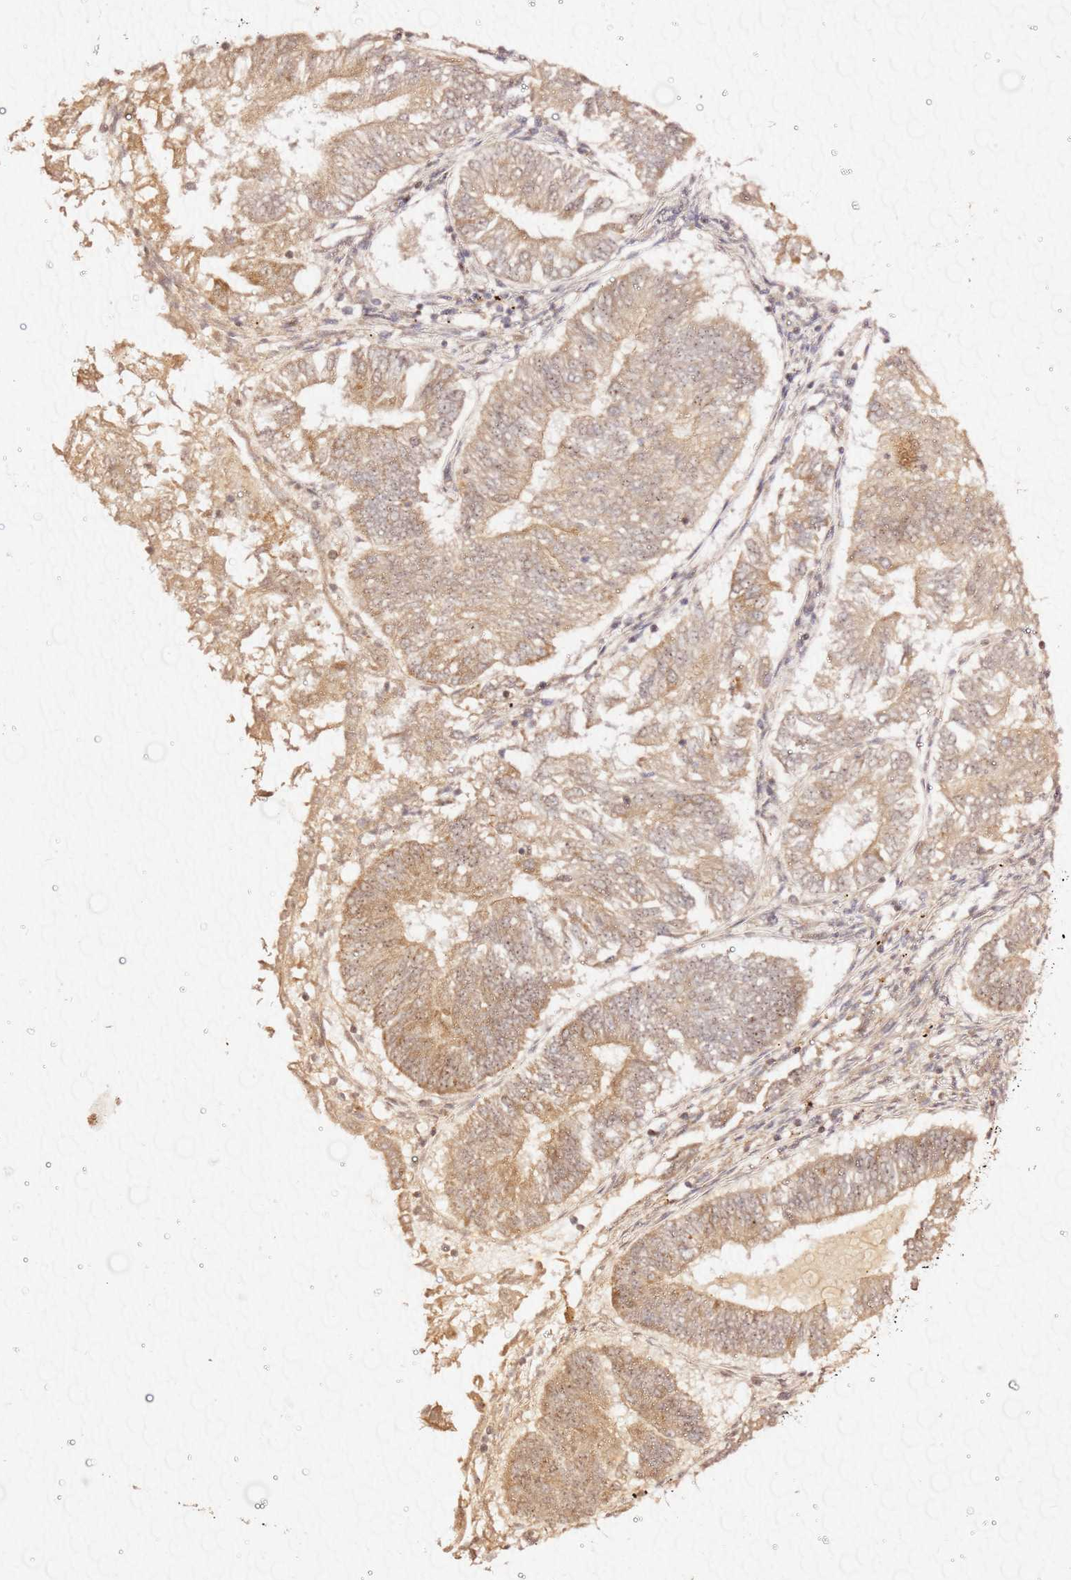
{"staining": {"intensity": "moderate", "quantity": ">75%", "location": "cytoplasmic/membranous,nuclear"}, "tissue": "endometrial cancer", "cell_type": "Tumor cells", "image_type": "cancer", "snomed": [{"axis": "morphology", "description": "Adenocarcinoma, NOS"}, {"axis": "topography", "description": "Endometrium"}], "caption": "Tumor cells display medium levels of moderate cytoplasmic/membranous and nuclear positivity in approximately >75% of cells in human endometrial cancer.", "gene": "KIF25", "patient": {"sex": "female", "age": 58}}